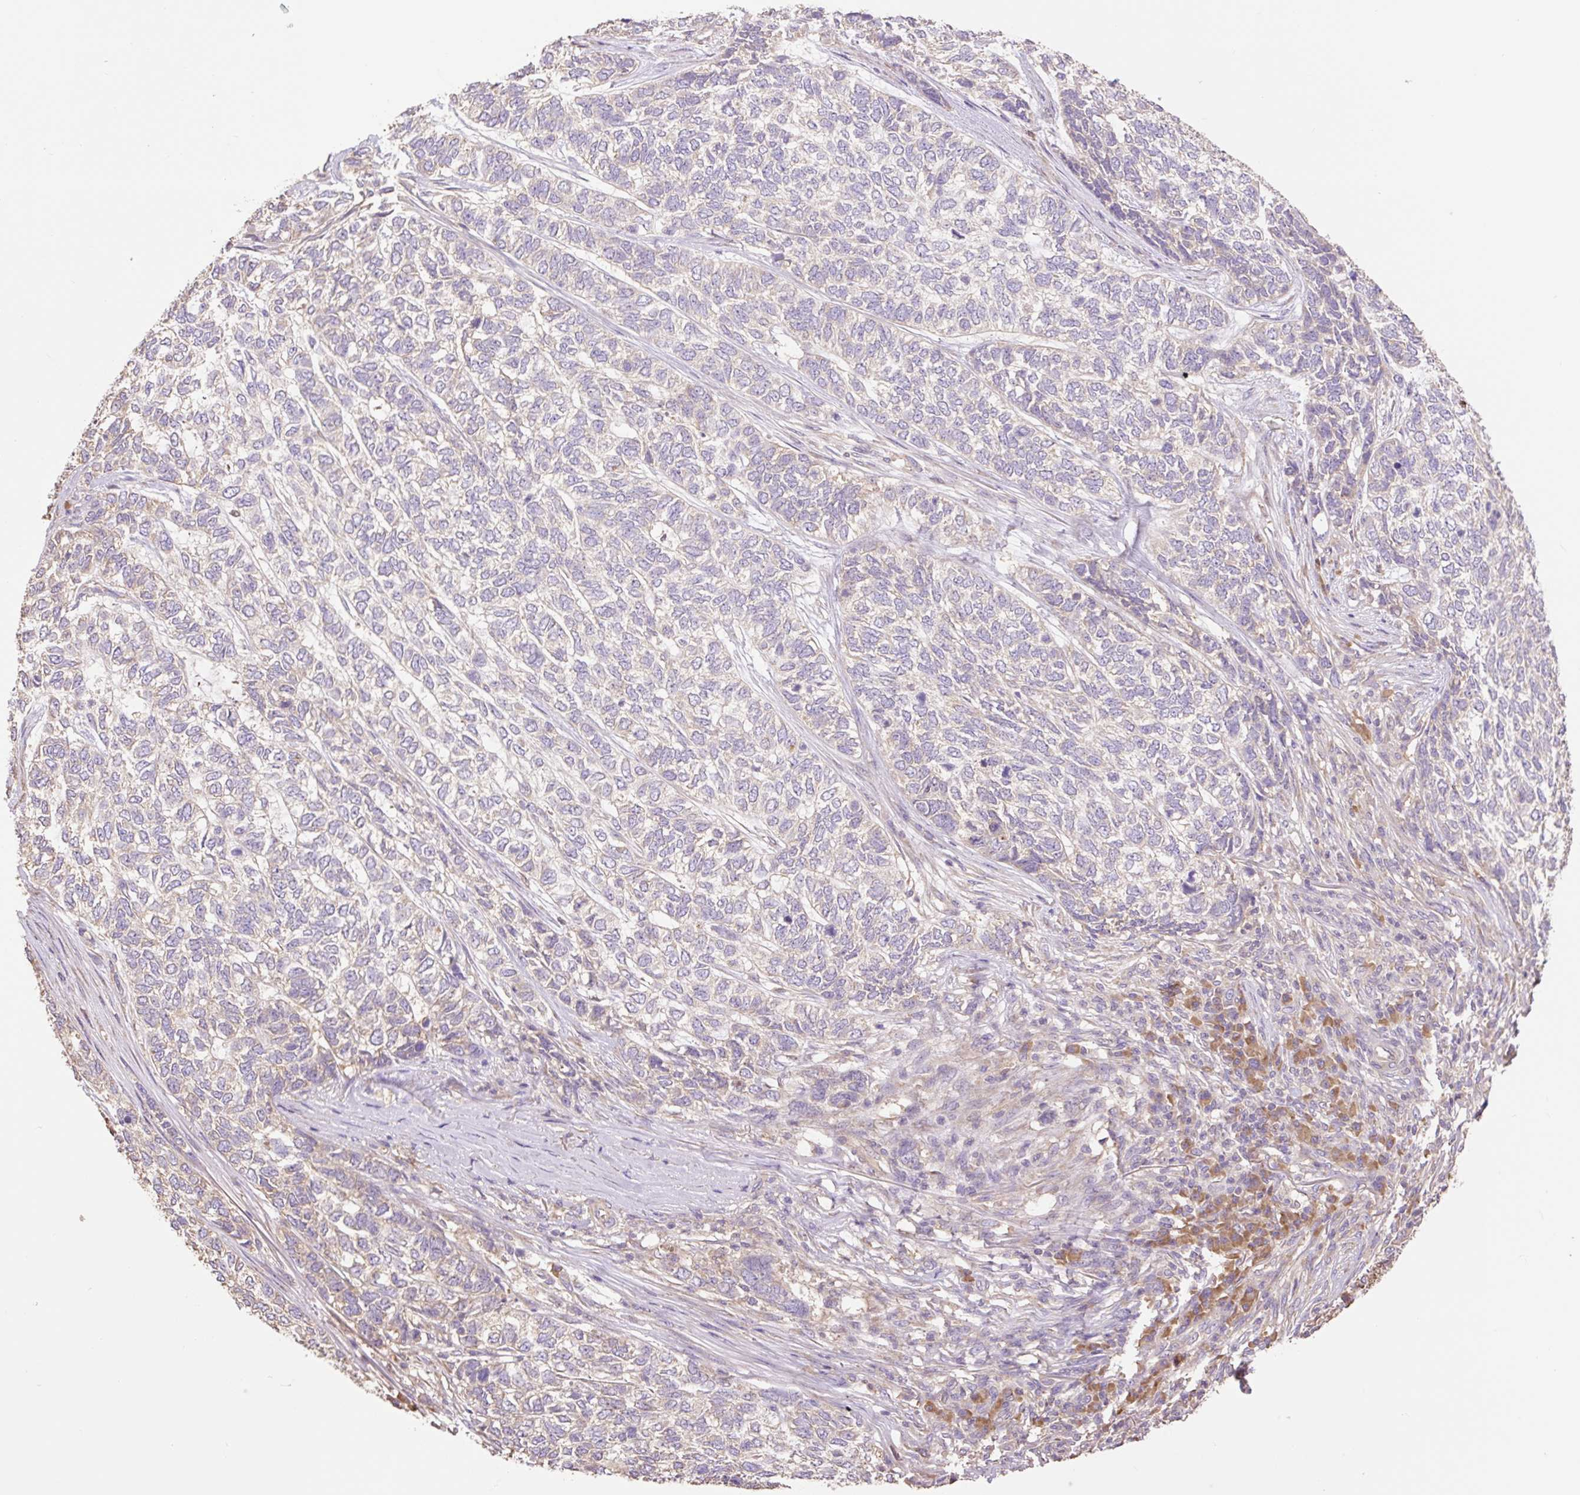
{"staining": {"intensity": "negative", "quantity": "none", "location": "none"}, "tissue": "skin cancer", "cell_type": "Tumor cells", "image_type": "cancer", "snomed": [{"axis": "morphology", "description": "Basal cell carcinoma"}, {"axis": "topography", "description": "Skin"}], "caption": "Immunohistochemical staining of human skin cancer reveals no significant positivity in tumor cells.", "gene": "DESI1", "patient": {"sex": "female", "age": 65}}